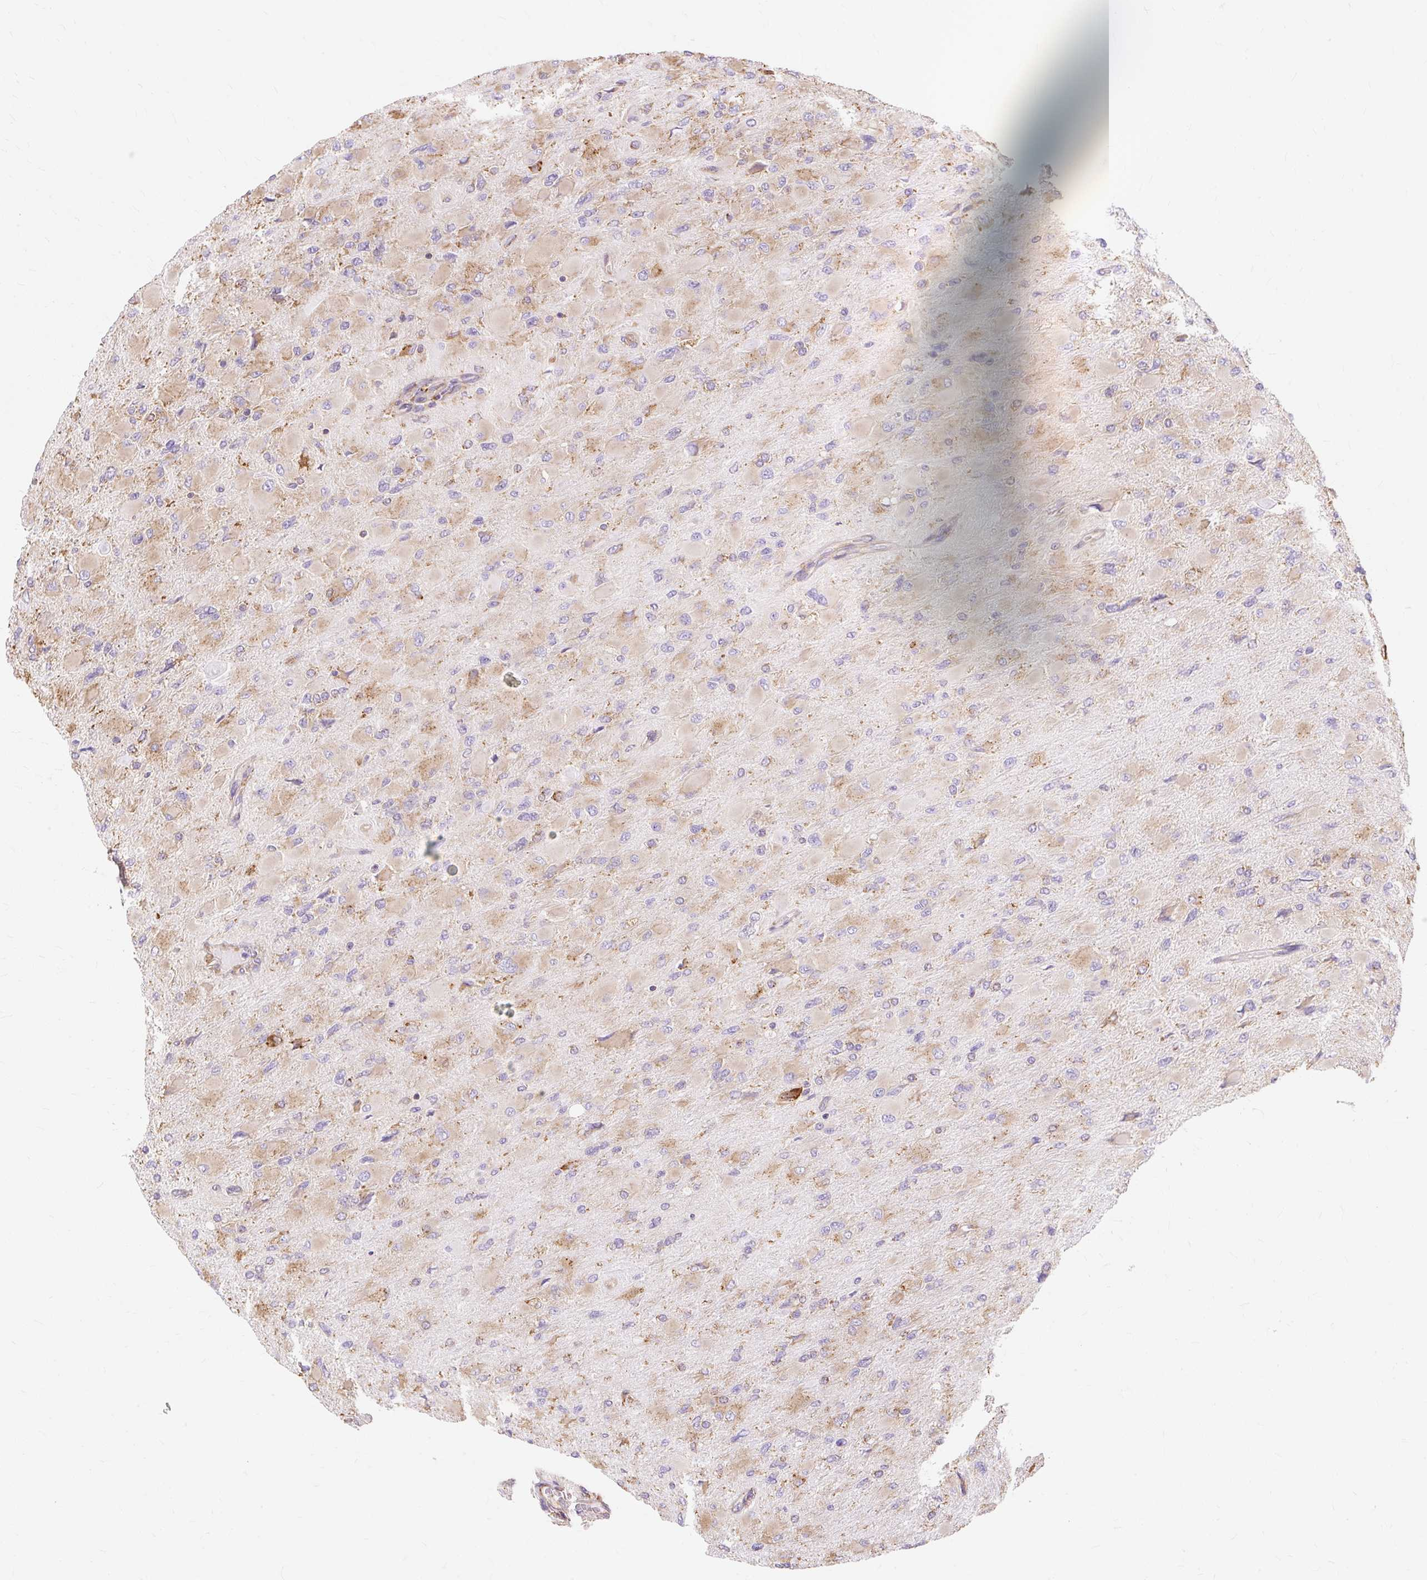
{"staining": {"intensity": "weak", "quantity": "25%-75%", "location": "cytoplasmic/membranous"}, "tissue": "glioma", "cell_type": "Tumor cells", "image_type": "cancer", "snomed": [{"axis": "morphology", "description": "Glioma, malignant, High grade"}, {"axis": "topography", "description": "Cerebral cortex"}], "caption": "DAB (3,3'-diaminobenzidine) immunohistochemical staining of glioma displays weak cytoplasmic/membranous protein positivity in about 25%-75% of tumor cells.", "gene": "RPS17", "patient": {"sex": "female", "age": 36}}